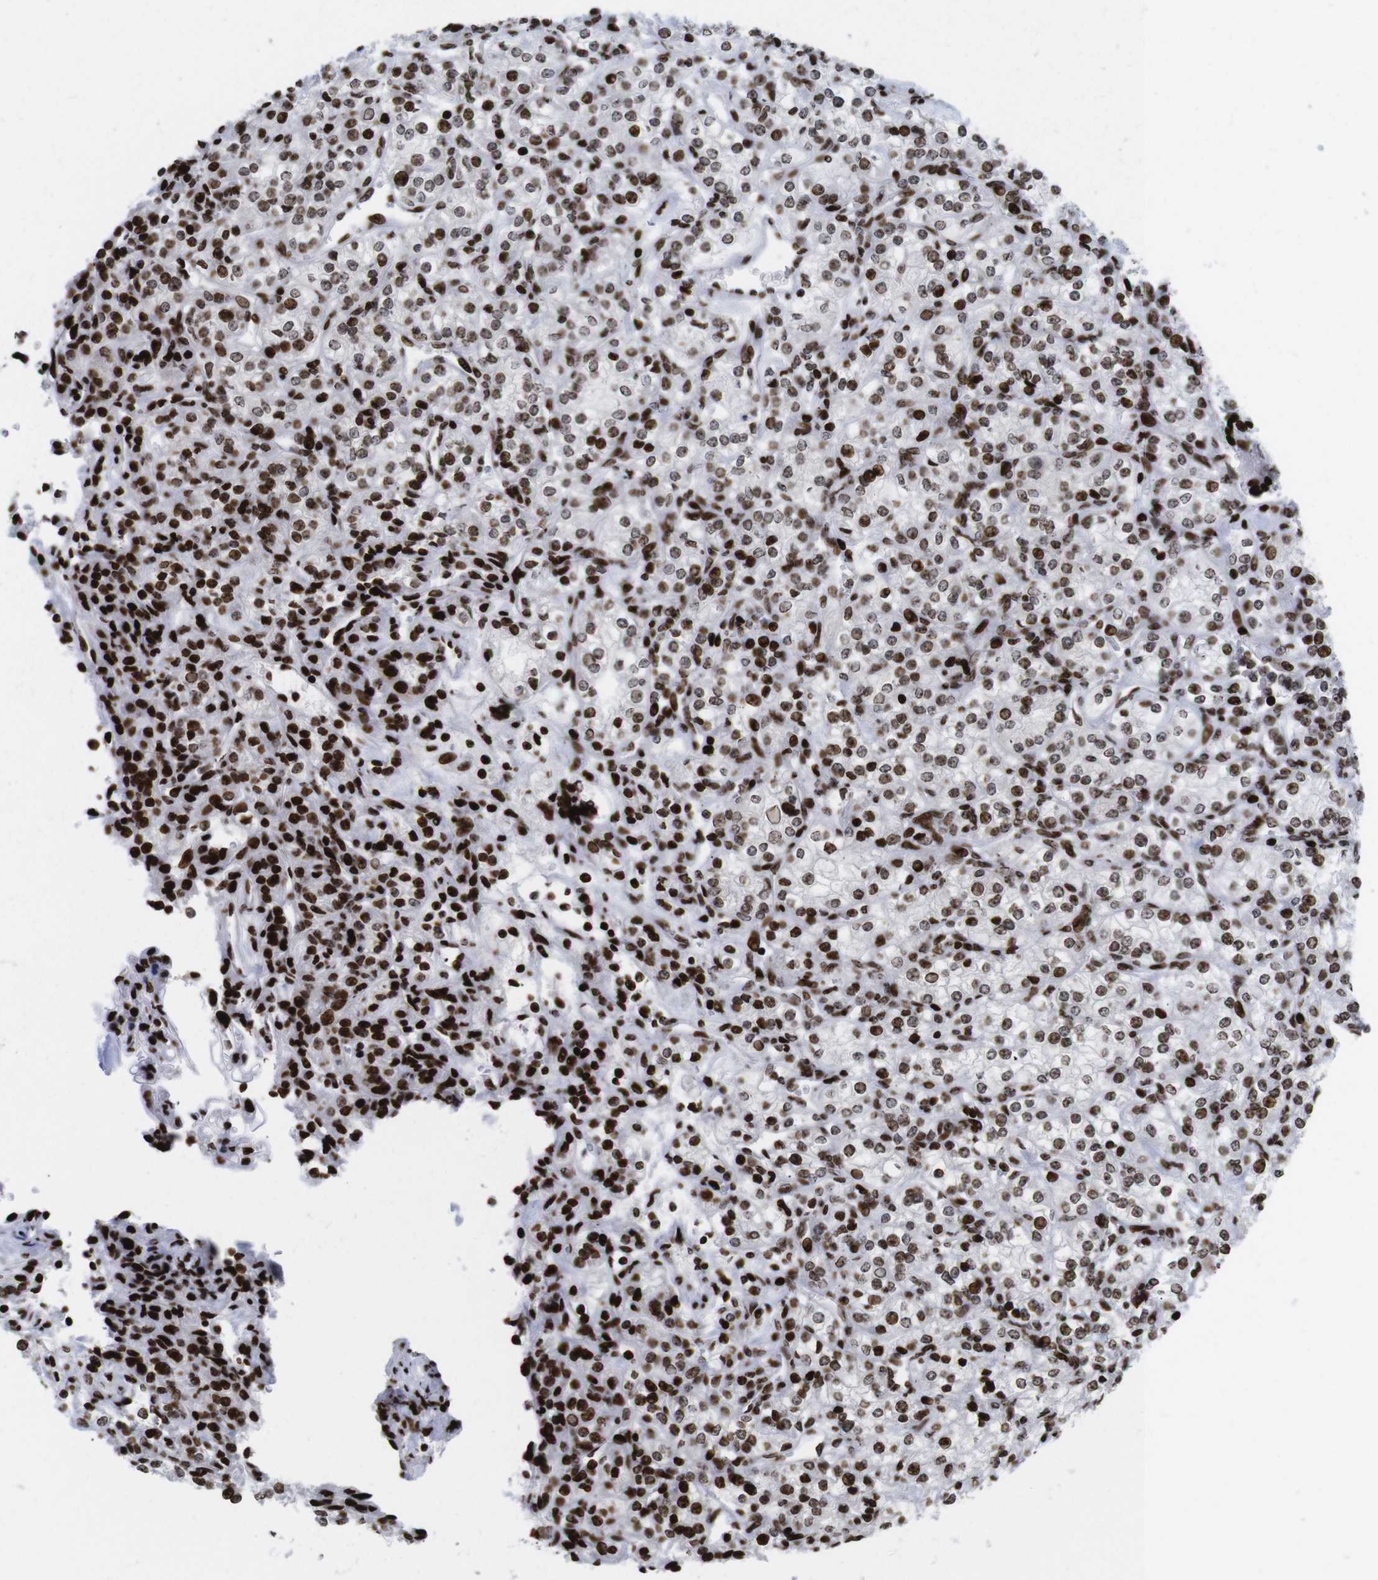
{"staining": {"intensity": "strong", "quantity": ">75%", "location": "nuclear"}, "tissue": "renal cancer", "cell_type": "Tumor cells", "image_type": "cancer", "snomed": [{"axis": "morphology", "description": "Adenocarcinoma, NOS"}, {"axis": "topography", "description": "Kidney"}], "caption": "Strong nuclear protein staining is identified in approximately >75% of tumor cells in renal adenocarcinoma.", "gene": "H1-4", "patient": {"sex": "male", "age": 77}}